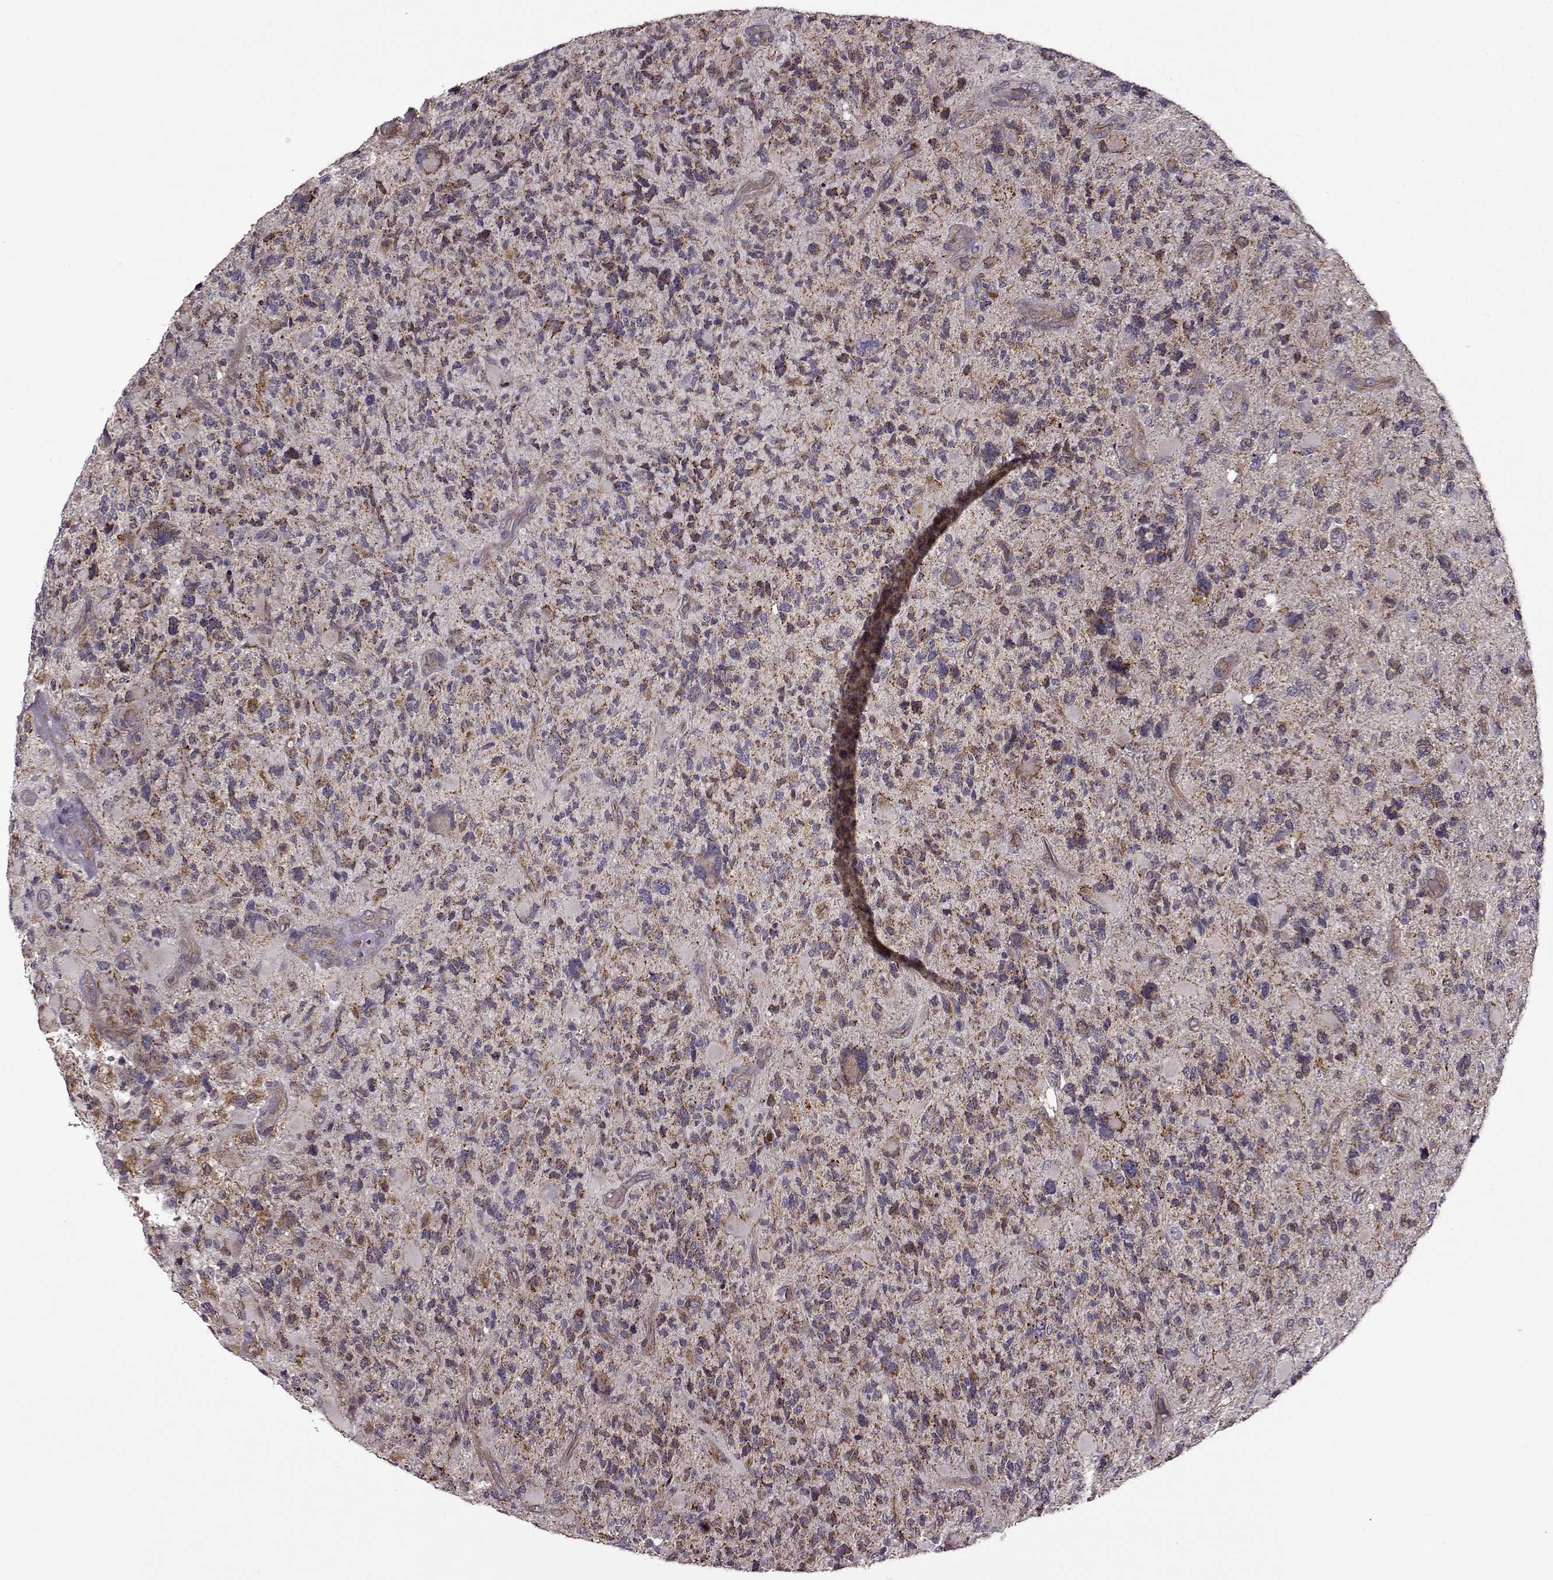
{"staining": {"intensity": "moderate", "quantity": ">75%", "location": "cytoplasmic/membranous"}, "tissue": "glioma", "cell_type": "Tumor cells", "image_type": "cancer", "snomed": [{"axis": "morphology", "description": "Glioma, malignant, High grade"}, {"axis": "topography", "description": "Brain"}], "caption": "This image shows immunohistochemistry staining of glioma, with medium moderate cytoplasmic/membranous positivity in approximately >75% of tumor cells.", "gene": "MTSS1", "patient": {"sex": "female", "age": 71}}